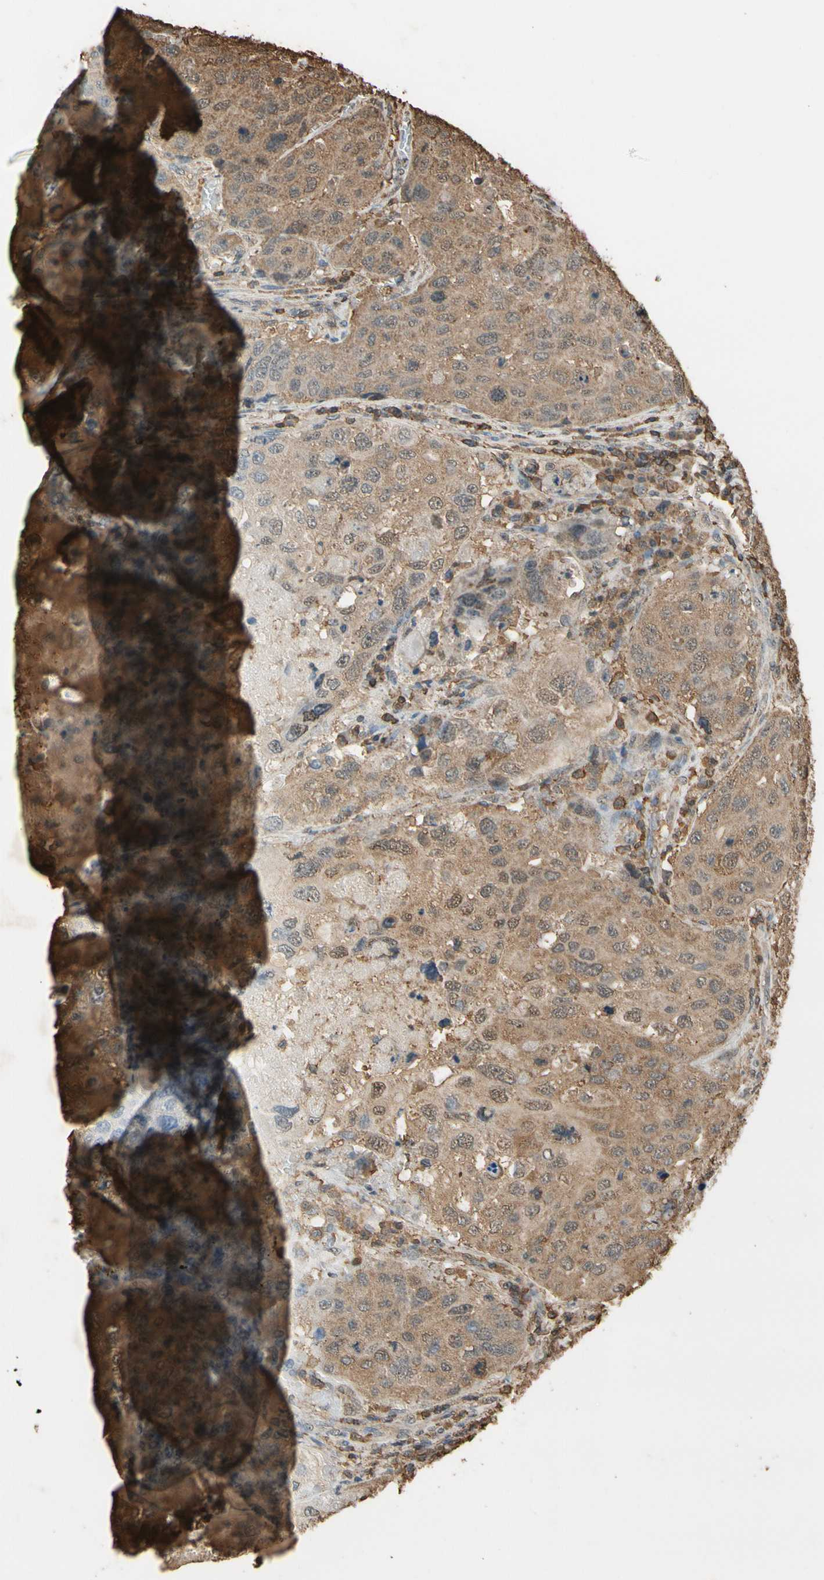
{"staining": {"intensity": "moderate", "quantity": ">75%", "location": "cytoplasmic/membranous"}, "tissue": "urothelial cancer", "cell_type": "Tumor cells", "image_type": "cancer", "snomed": [{"axis": "morphology", "description": "Urothelial carcinoma, High grade"}, {"axis": "topography", "description": "Lymph node"}, {"axis": "topography", "description": "Urinary bladder"}], "caption": "High-grade urothelial carcinoma stained with IHC exhibits moderate cytoplasmic/membranous expression in about >75% of tumor cells.", "gene": "TNFSF13B", "patient": {"sex": "male", "age": 51}}